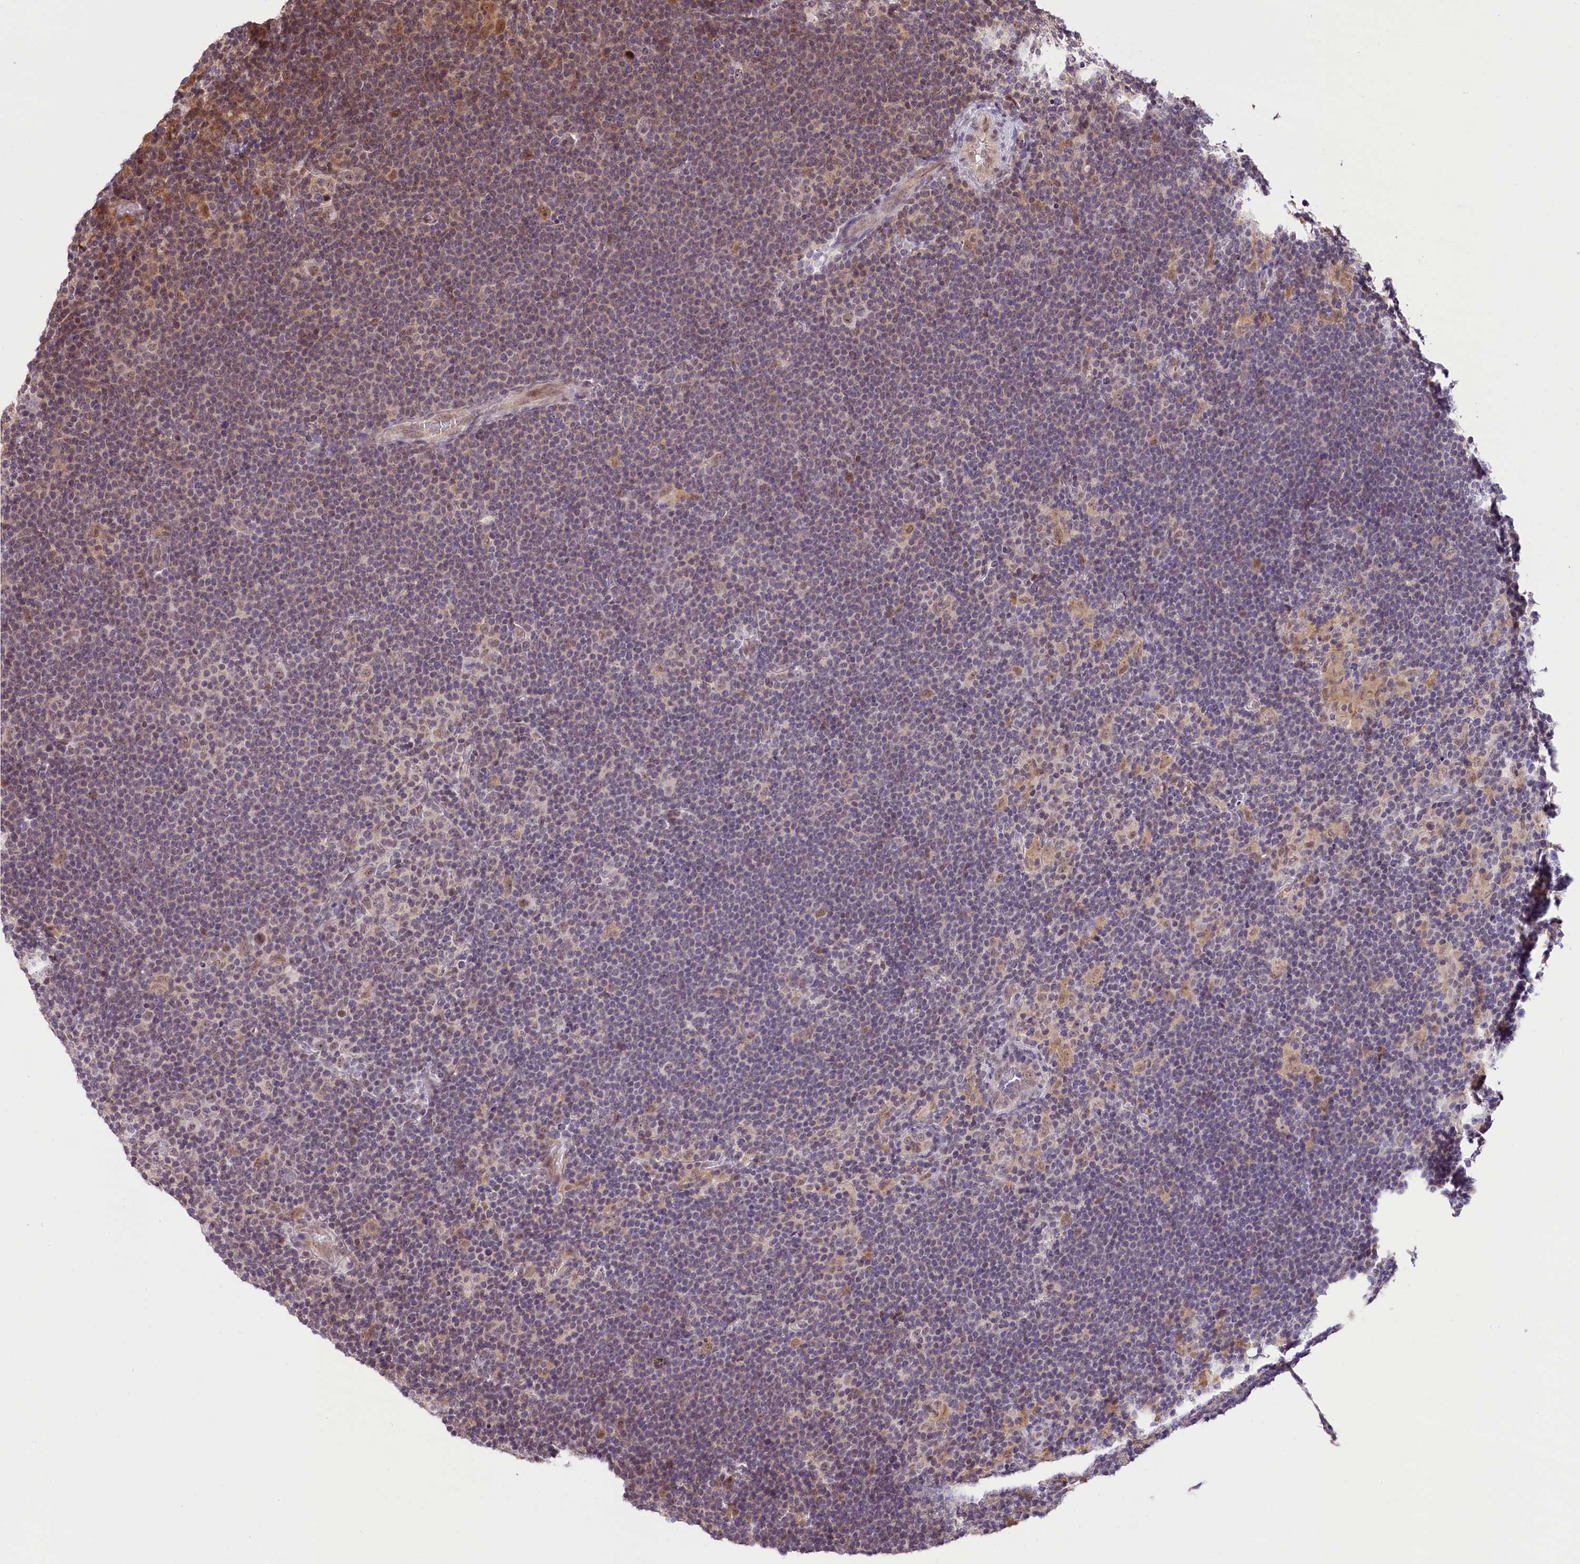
{"staining": {"intensity": "moderate", "quantity": "<25%", "location": "nuclear"}, "tissue": "lymphoma", "cell_type": "Tumor cells", "image_type": "cancer", "snomed": [{"axis": "morphology", "description": "Hodgkin's disease, NOS"}, {"axis": "topography", "description": "Lymph node"}], "caption": "Approximately <25% of tumor cells in human lymphoma exhibit moderate nuclear protein expression as visualized by brown immunohistochemical staining.", "gene": "MRPL54", "patient": {"sex": "female", "age": 57}}